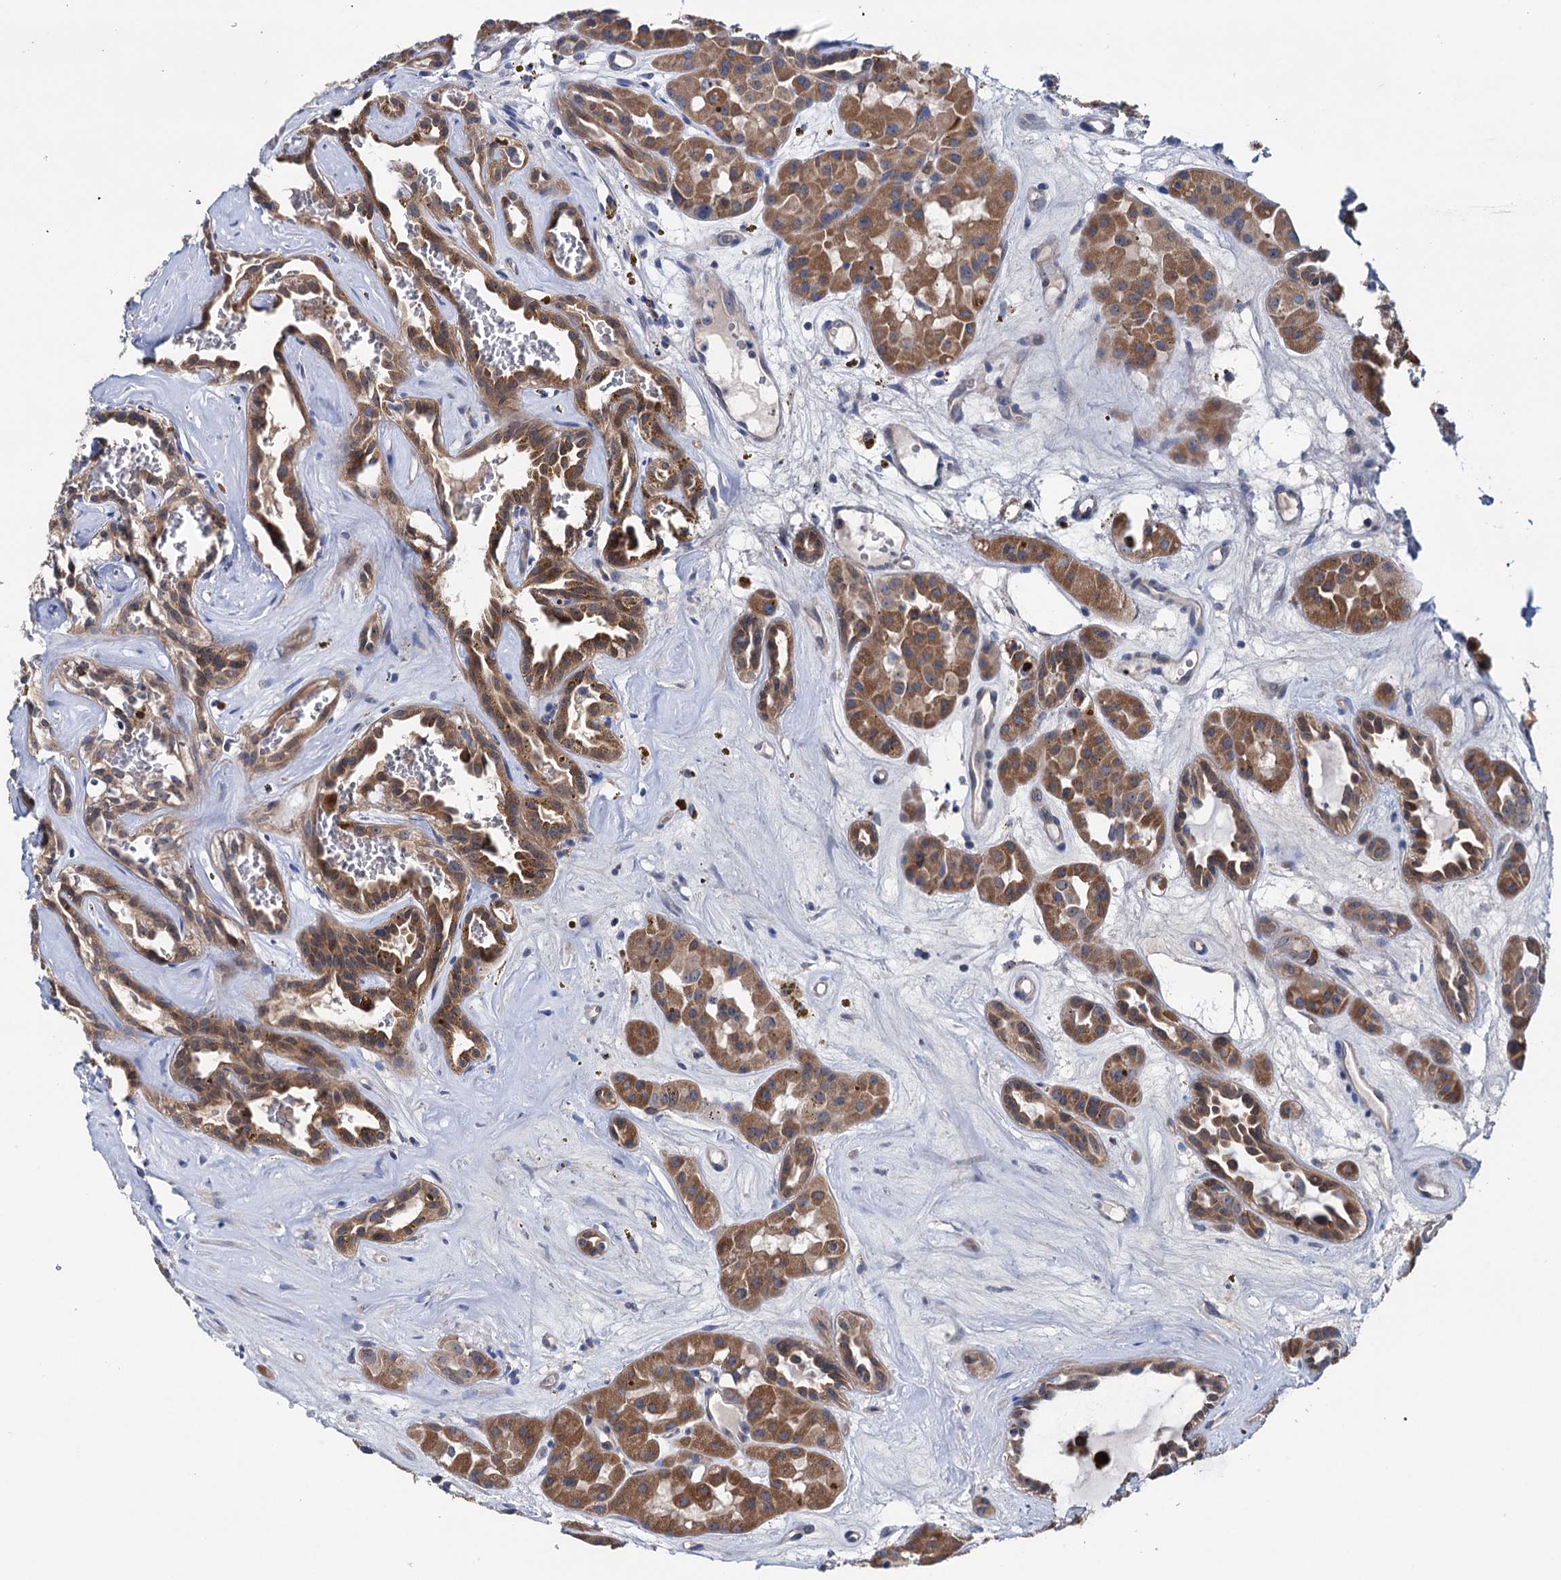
{"staining": {"intensity": "moderate", "quantity": ">75%", "location": "cytoplasmic/membranous"}, "tissue": "renal cancer", "cell_type": "Tumor cells", "image_type": "cancer", "snomed": [{"axis": "morphology", "description": "Carcinoma, NOS"}, {"axis": "topography", "description": "Kidney"}], "caption": "Protein staining of renal cancer tissue displays moderate cytoplasmic/membranous staining in about >75% of tumor cells.", "gene": "EYA4", "patient": {"sex": "female", "age": 75}}